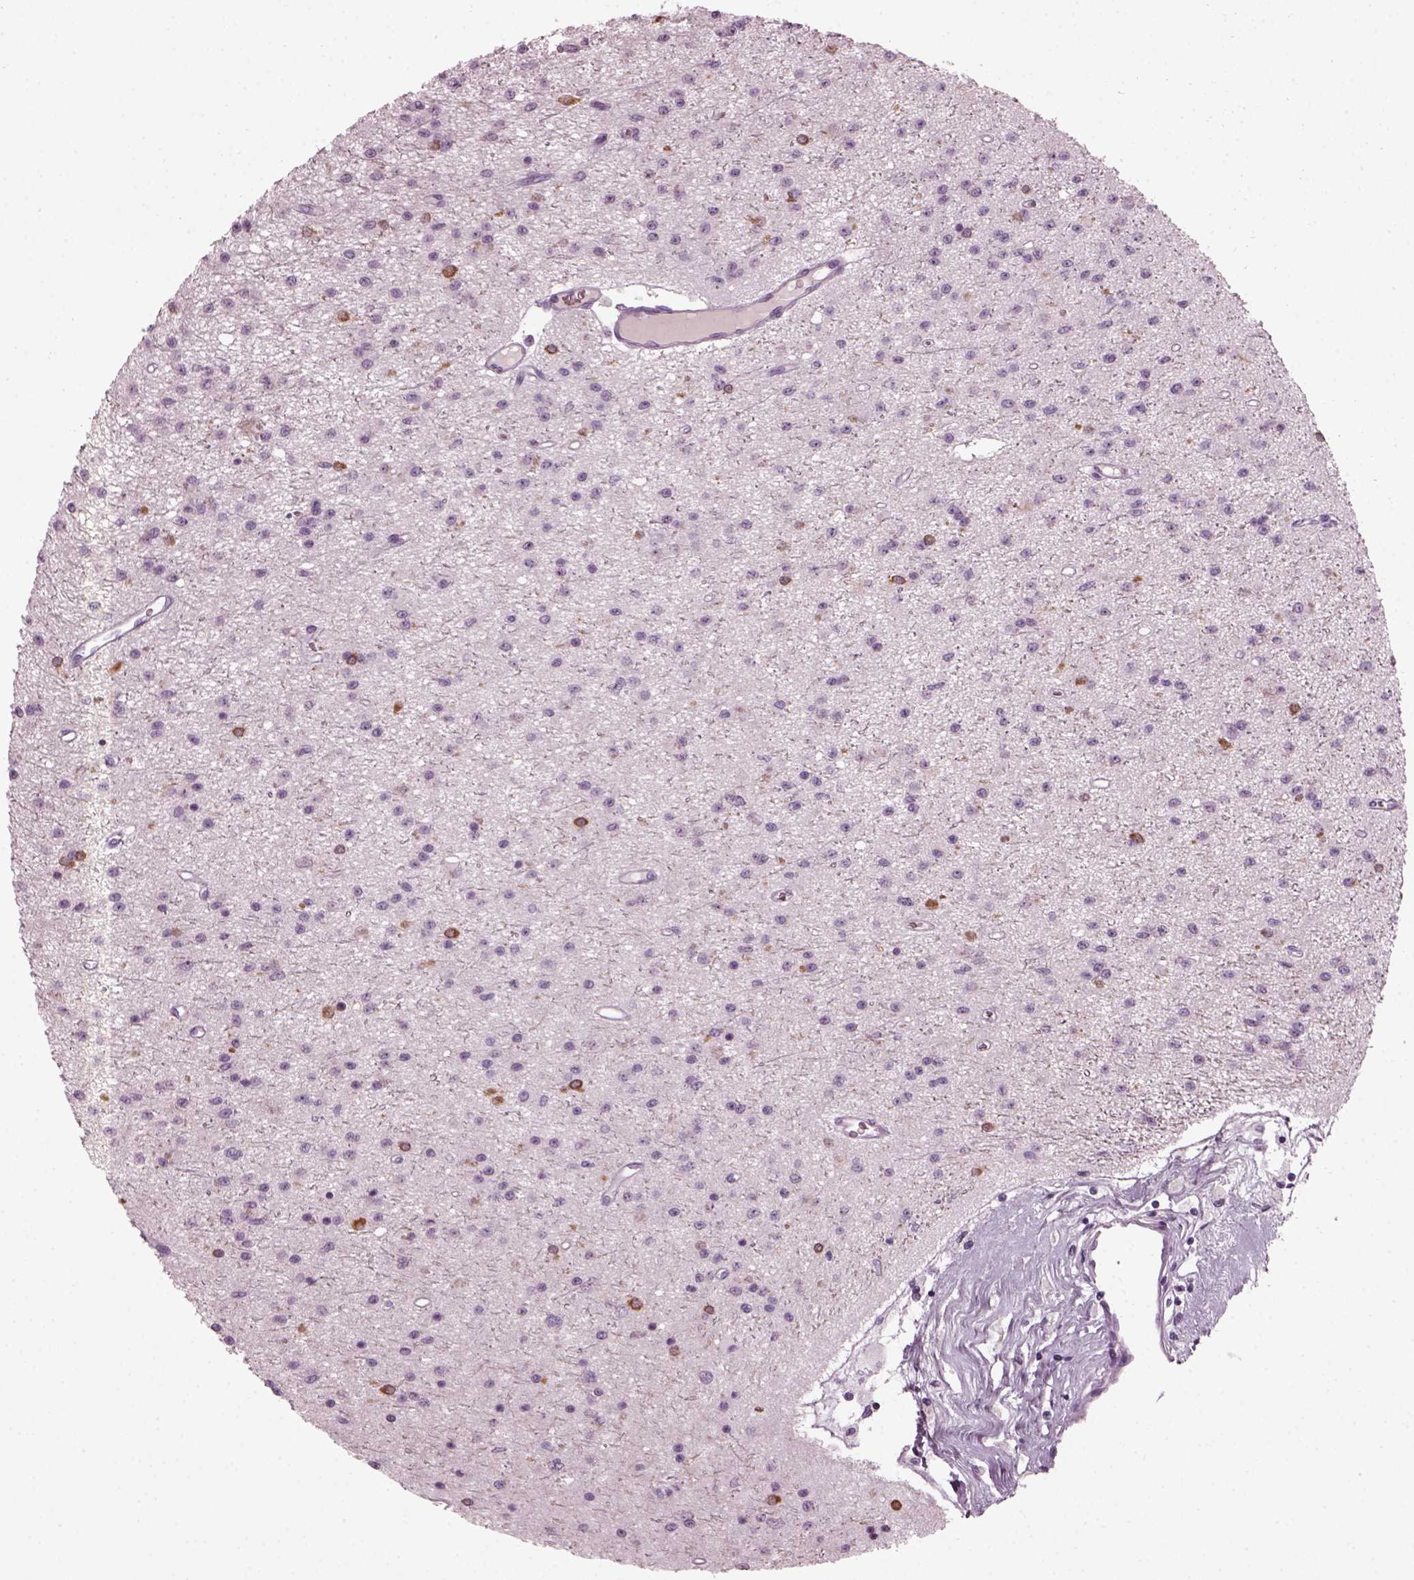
{"staining": {"intensity": "negative", "quantity": "none", "location": "none"}, "tissue": "glioma", "cell_type": "Tumor cells", "image_type": "cancer", "snomed": [{"axis": "morphology", "description": "Glioma, malignant, Low grade"}, {"axis": "topography", "description": "Brain"}], "caption": "Immunohistochemical staining of malignant glioma (low-grade) demonstrates no significant staining in tumor cells.", "gene": "DPYSL5", "patient": {"sex": "female", "age": 45}}